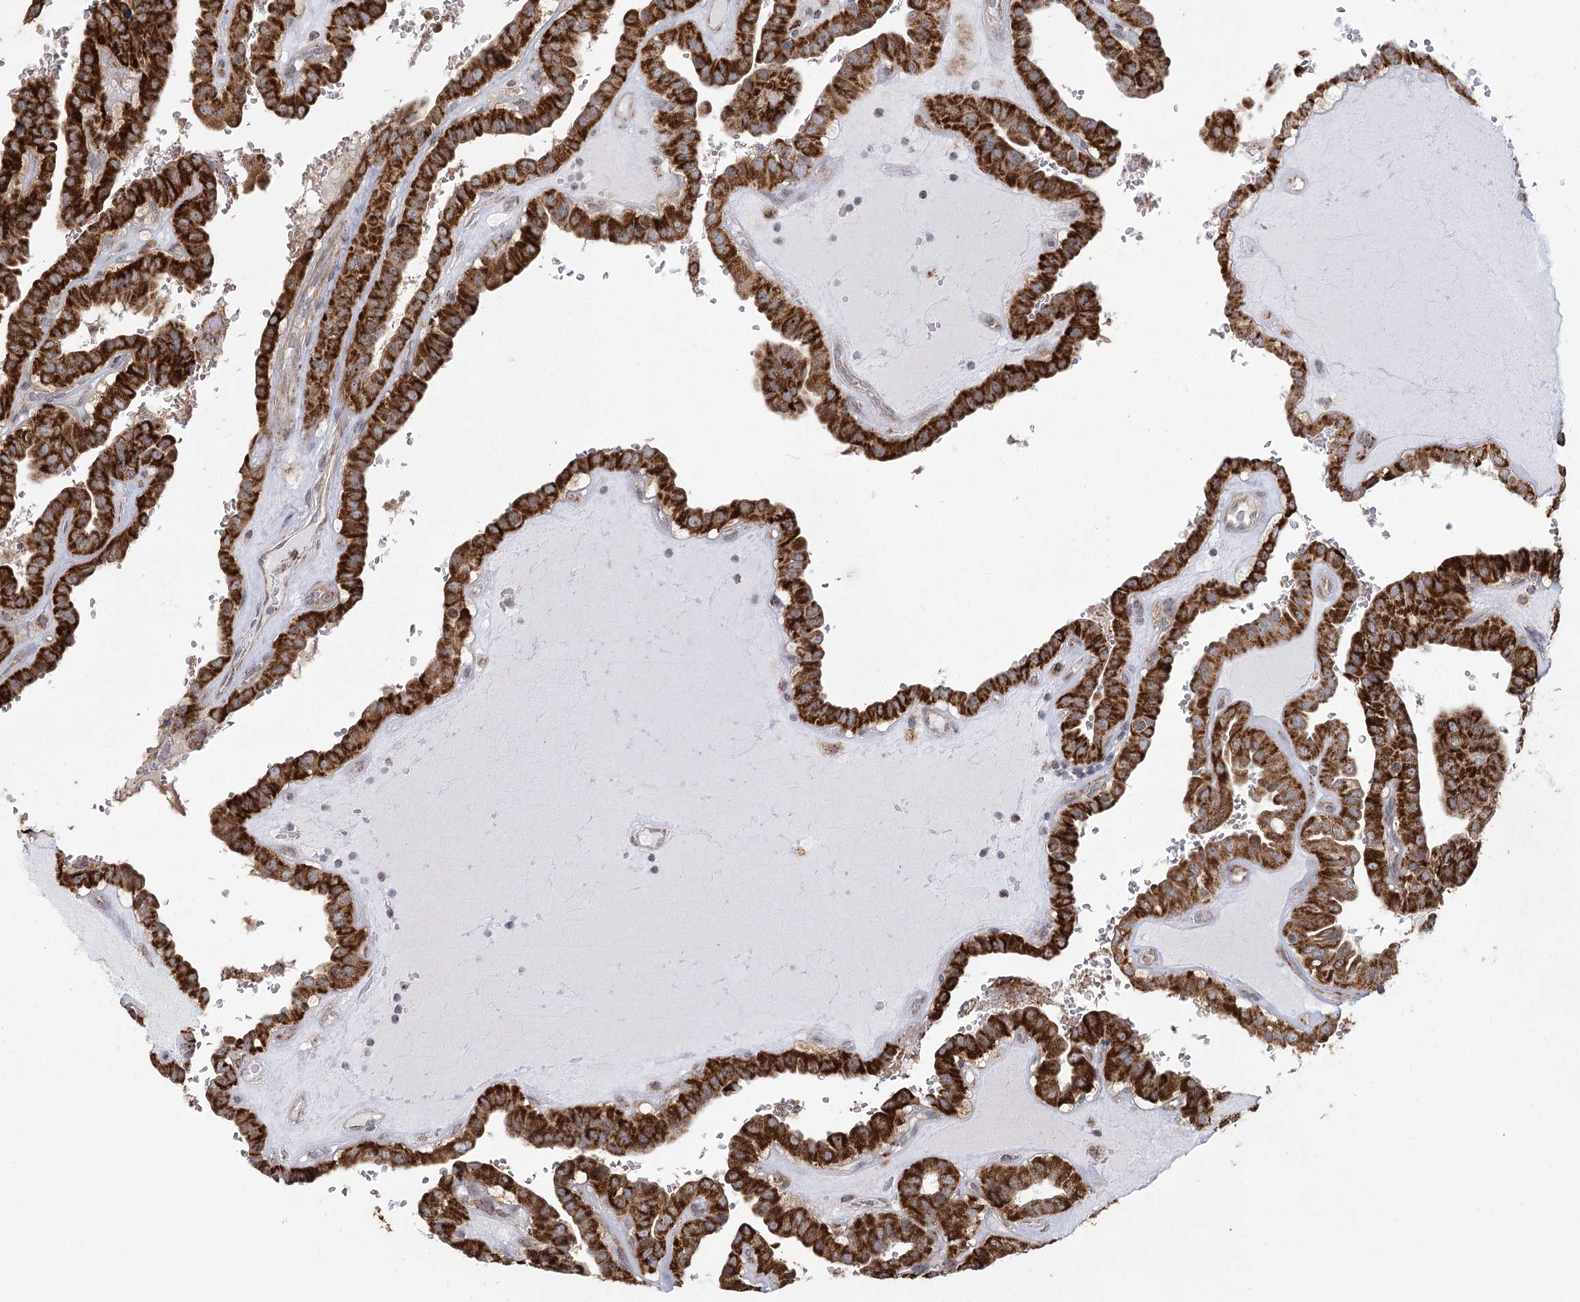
{"staining": {"intensity": "strong", "quantity": ">75%", "location": "cytoplasmic/membranous"}, "tissue": "thyroid cancer", "cell_type": "Tumor cells", "image_type": "cancer", "snomed": [{"axis": "morphology", "description": "Papillary adenocarcinoma, NOS"}, {"axis": "topography", "description": "Thyroid gland"}], "caption": "High-magnification brightfield microscopy of thyroid cancer (papillary adenocarcinoma) stained with DAB (brown) and counterstained with hematoxylin (blue). tumor cells exhibit strong cytoplasmic/membranous staining is present in approximately>75% of cells. Using DAB (3,3'-diaminobenzidine) (brown) and hematoxylin (blue) stains, captured at high magnification using brightfield microscopy.", "gene": "LACTB", "patient": {"sex": "male", "age": 77}}